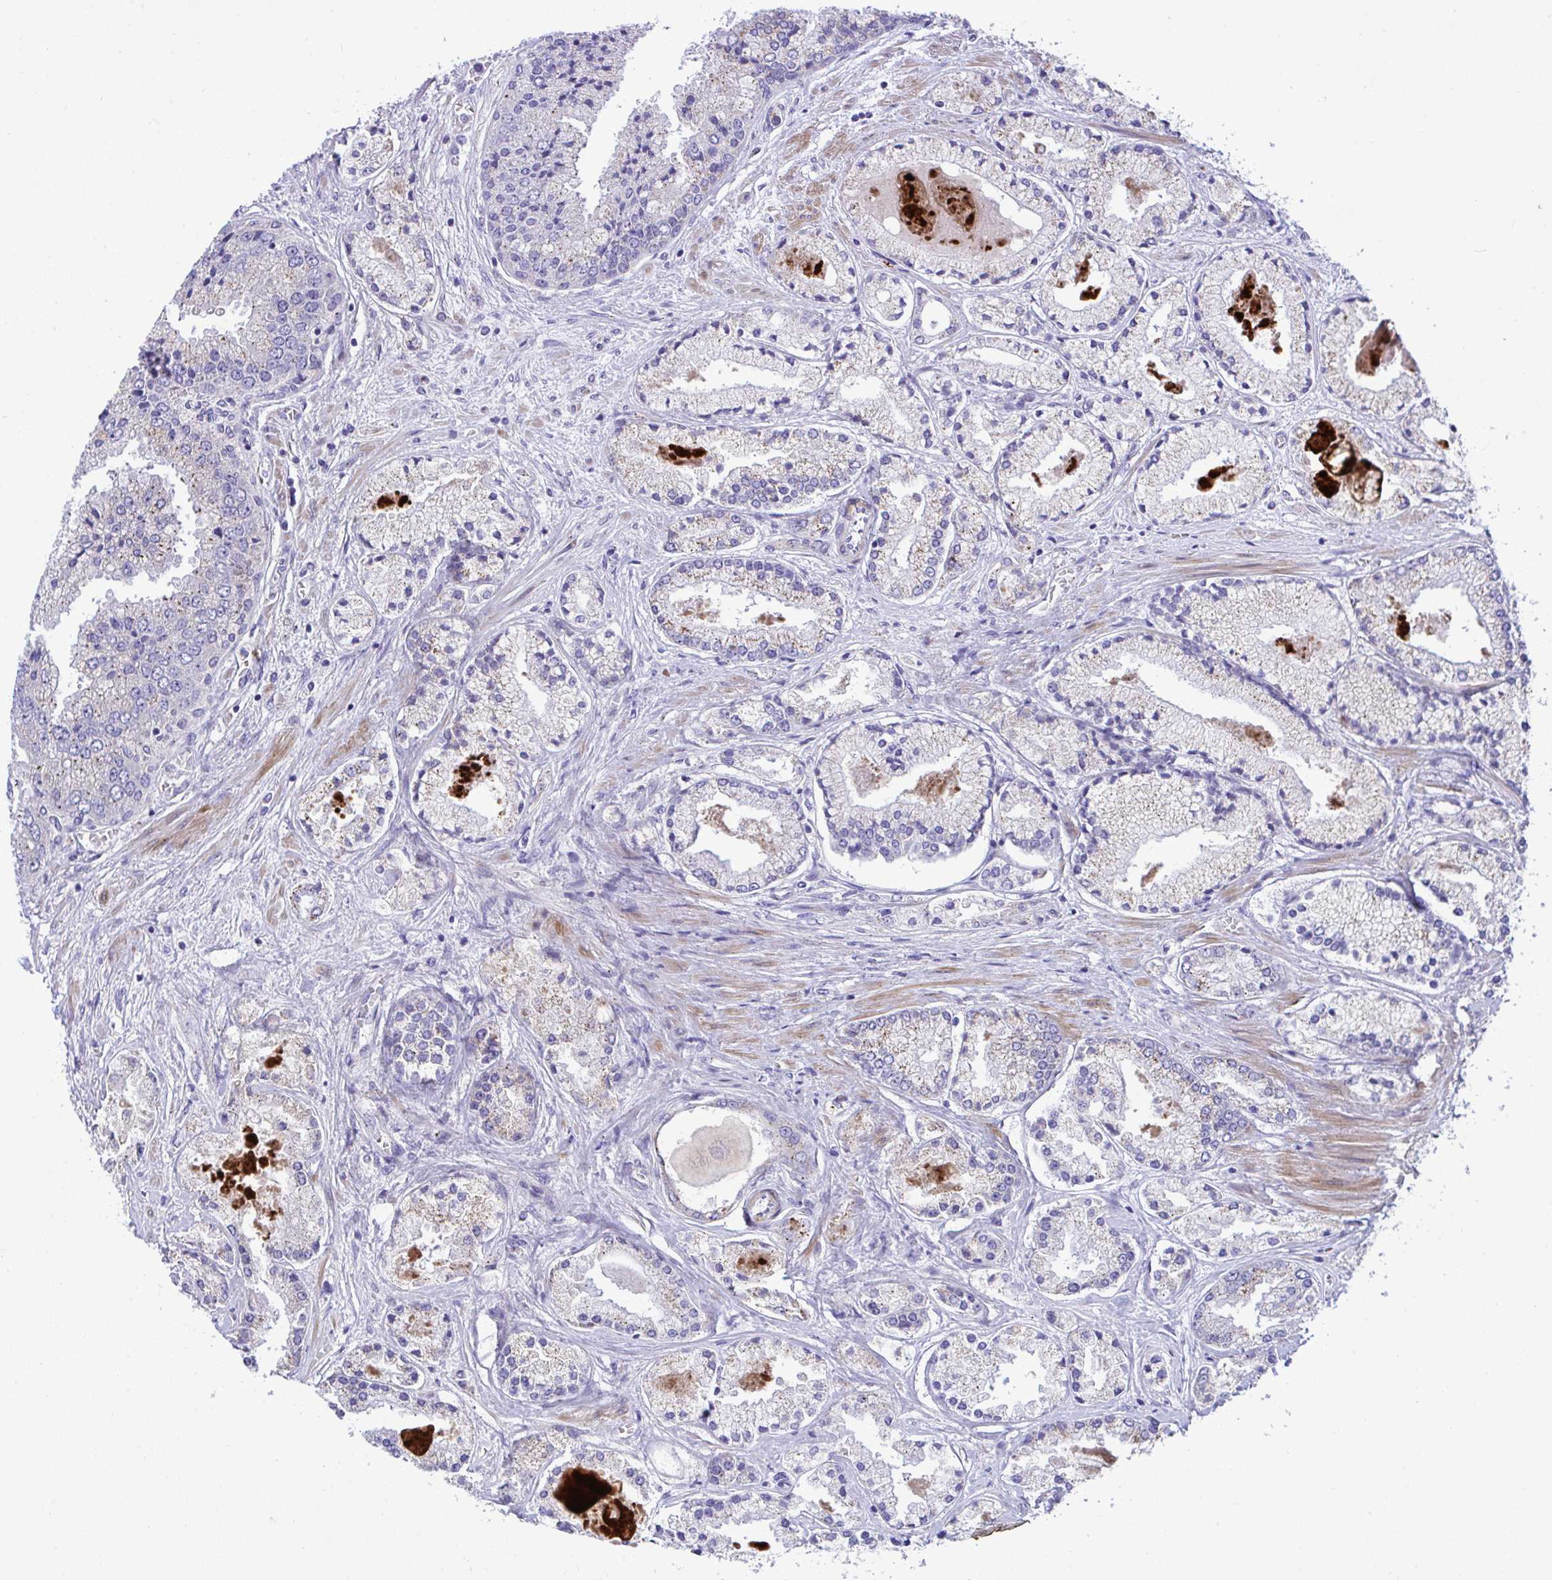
{"staining": {"intensity": "negative", "quantity": "none", "location": "none"}, "tissue": "prostate cancer", "cell_type": "Tumor cells", "image_type": "cancer", "snomed": [{"axis": "morphology", "description": "Adenocarcinoma, High grade"}, {"axis": "topography", "description": "Prostate"}], "caption": "The photomicrograph exhibits no staining of tumor cells in prostate cancer (adenocarcinoma (high-grade)). The staining was performed using DAB to visualize the protein expression in brown, while the nuclei were stained in blue with hematoxylin (Magnification: 20x).", "gene": "MRPS16", "patient": {"sex": "male", "age": 67}}